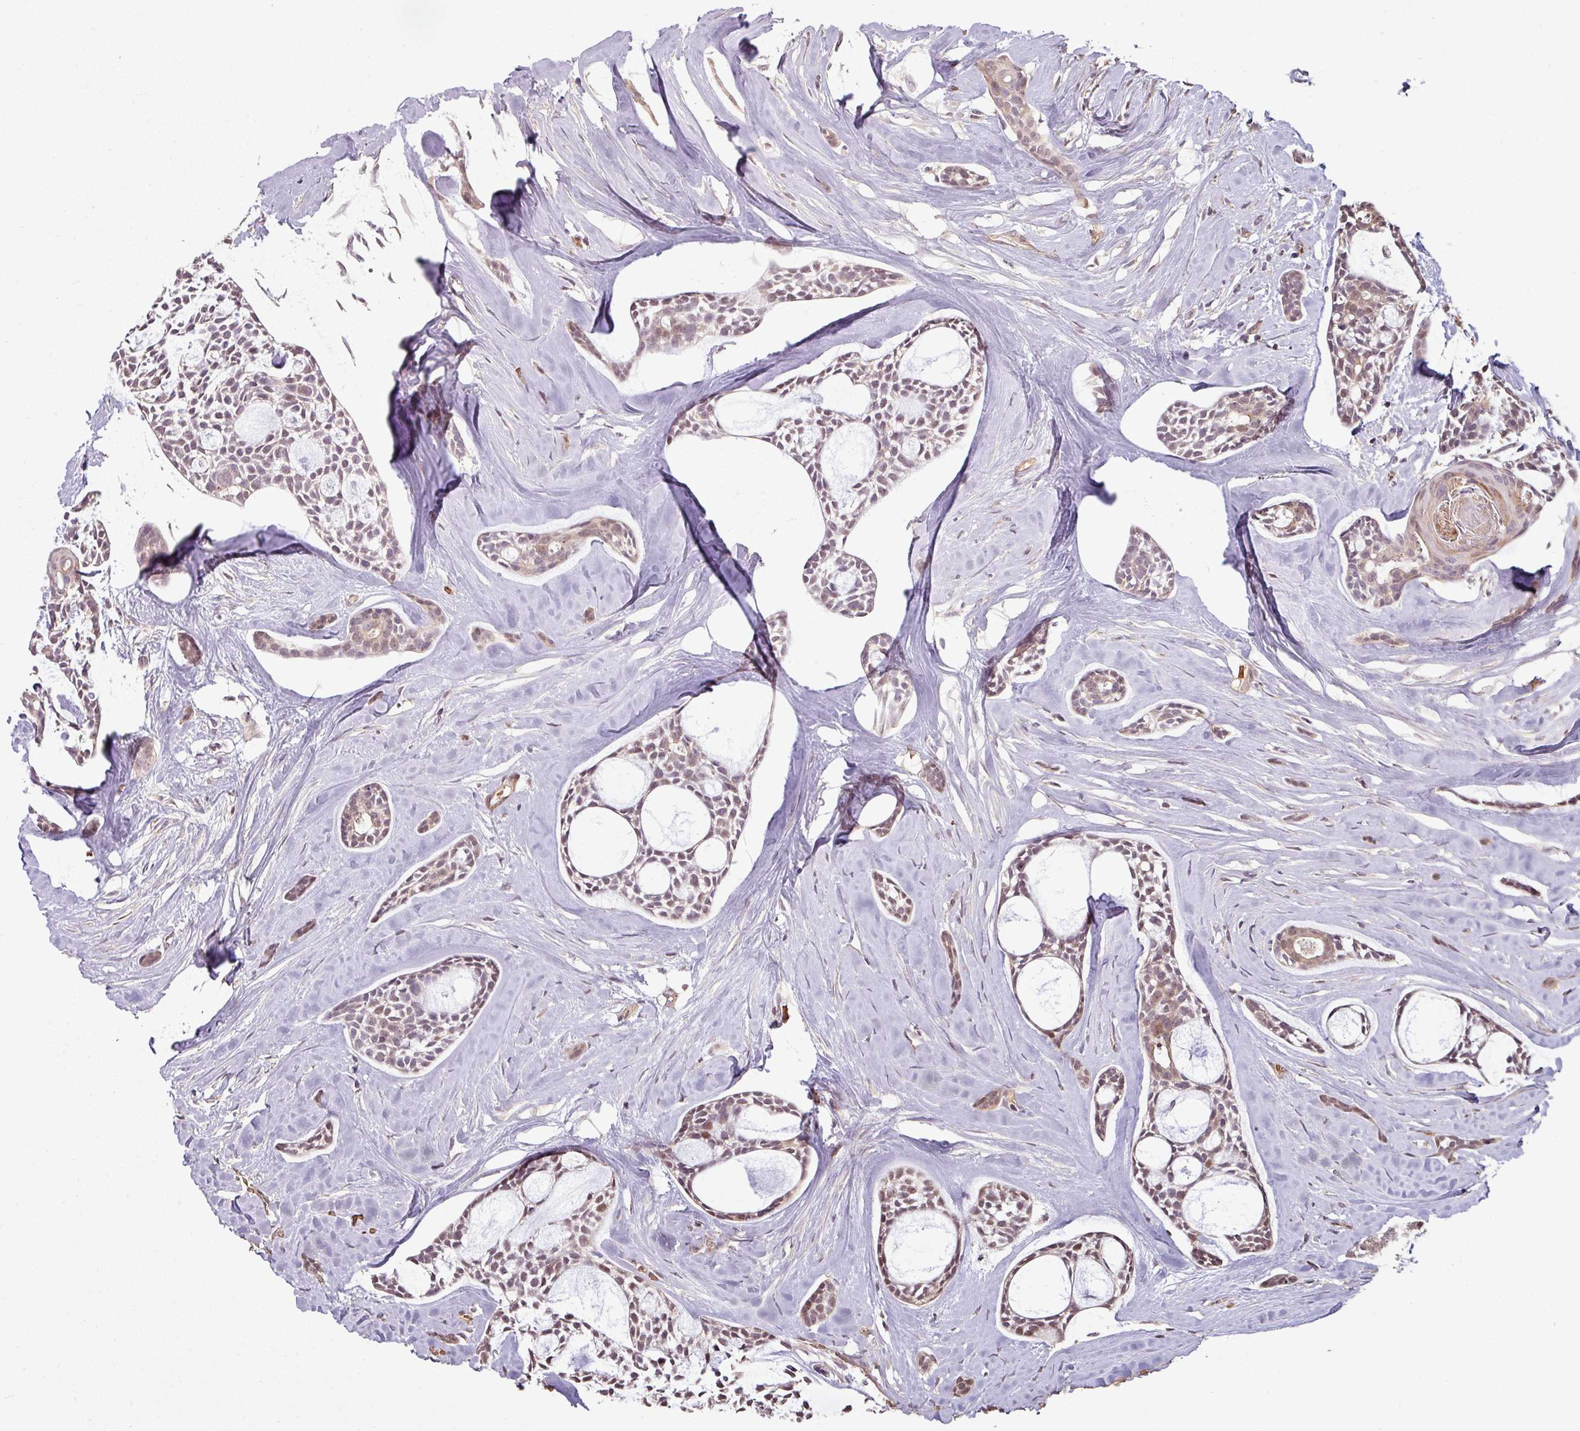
{"staining": {"intensity": "weak", "quantity": ">75%", "location": "cytoplasmic/membranous"}, "tissue": "head and neck cancer", "cell_type": "Tumor cells", "image_type": "cancer", "snomed": [{"axis": "morphology", "description": "Adenocarcinoma, NOS"}, {"axis": "topography", "description": "Subcutis"}, {"axis": "topography", "description": "Head-Neck"}], "caption": "A high-resolution histopathology image shows immunohistochemistry staining of adenocarcinoma (head and neck), which shows weak cytoplasmic/membranous positivity in about >75% of tumor cells. (DAB (3,3'-diaminobenzidine) IHC, brown staining for protein, blue staining for nuclei).", "gene": "NHSL2", "patient": {"sex": "female", "age": 73}}